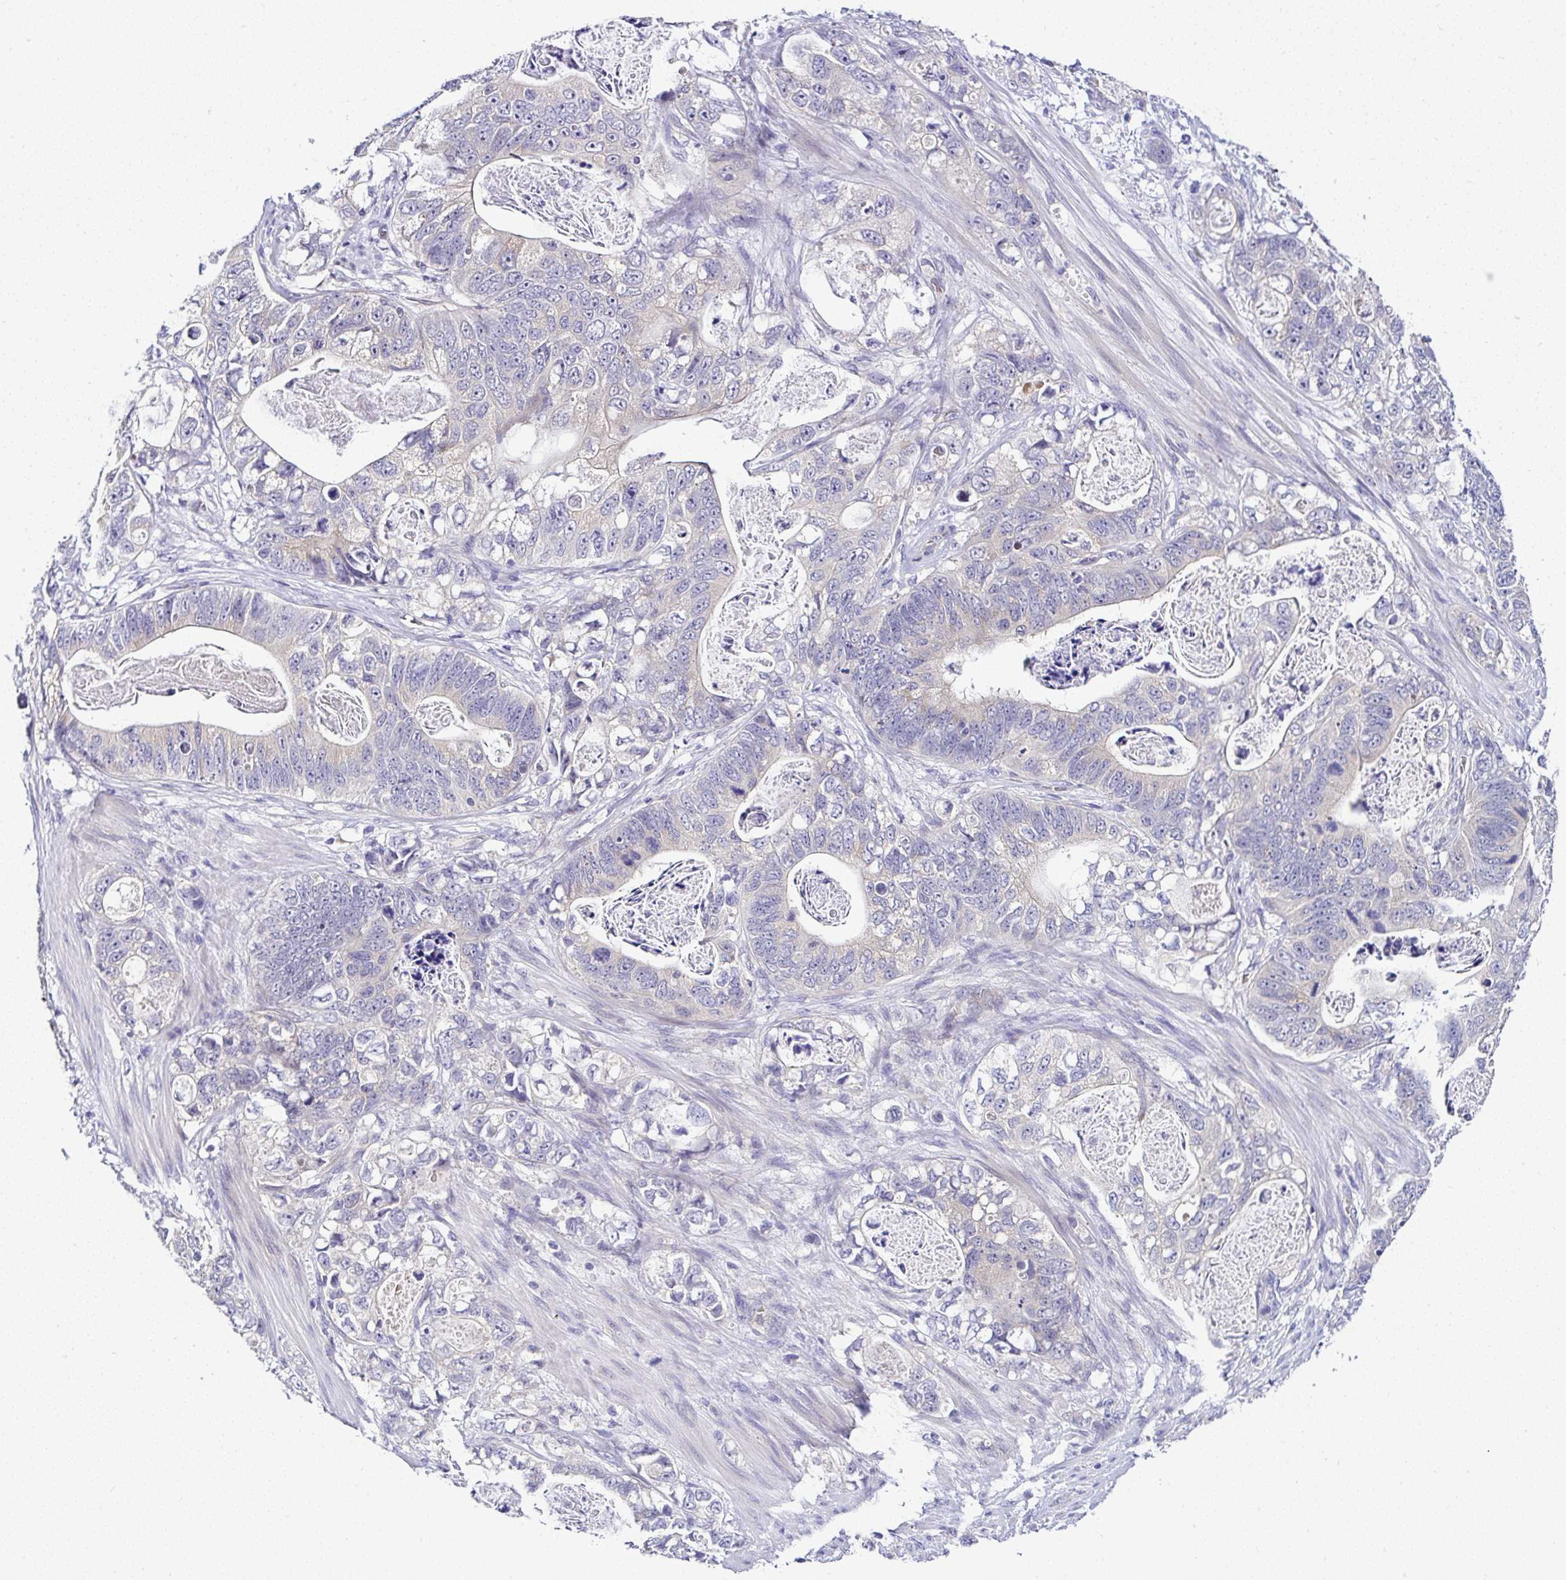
{"staining": {"intensity": "negative", "quantity": "none", "location": "none"}, "tissue": "stomach cancer", "cell_type": "Tumor cells", "image_type": "cancer", "snomed": [{"axis": "morphology", "description": "Normal tissue, NOS"}, {"axis": "morphology", "description": "Adenocarcinoma, NOS"}, {"axis": "topography", "description": "Stomach"}], "caption": "Tumor cells show no significant protein staining in stomach cancer. (Immunohistochemistry, brightfield microscopy, high magnification).", "gene": "DEPDC5", "patient": {"sex": "female", "age": 89}}